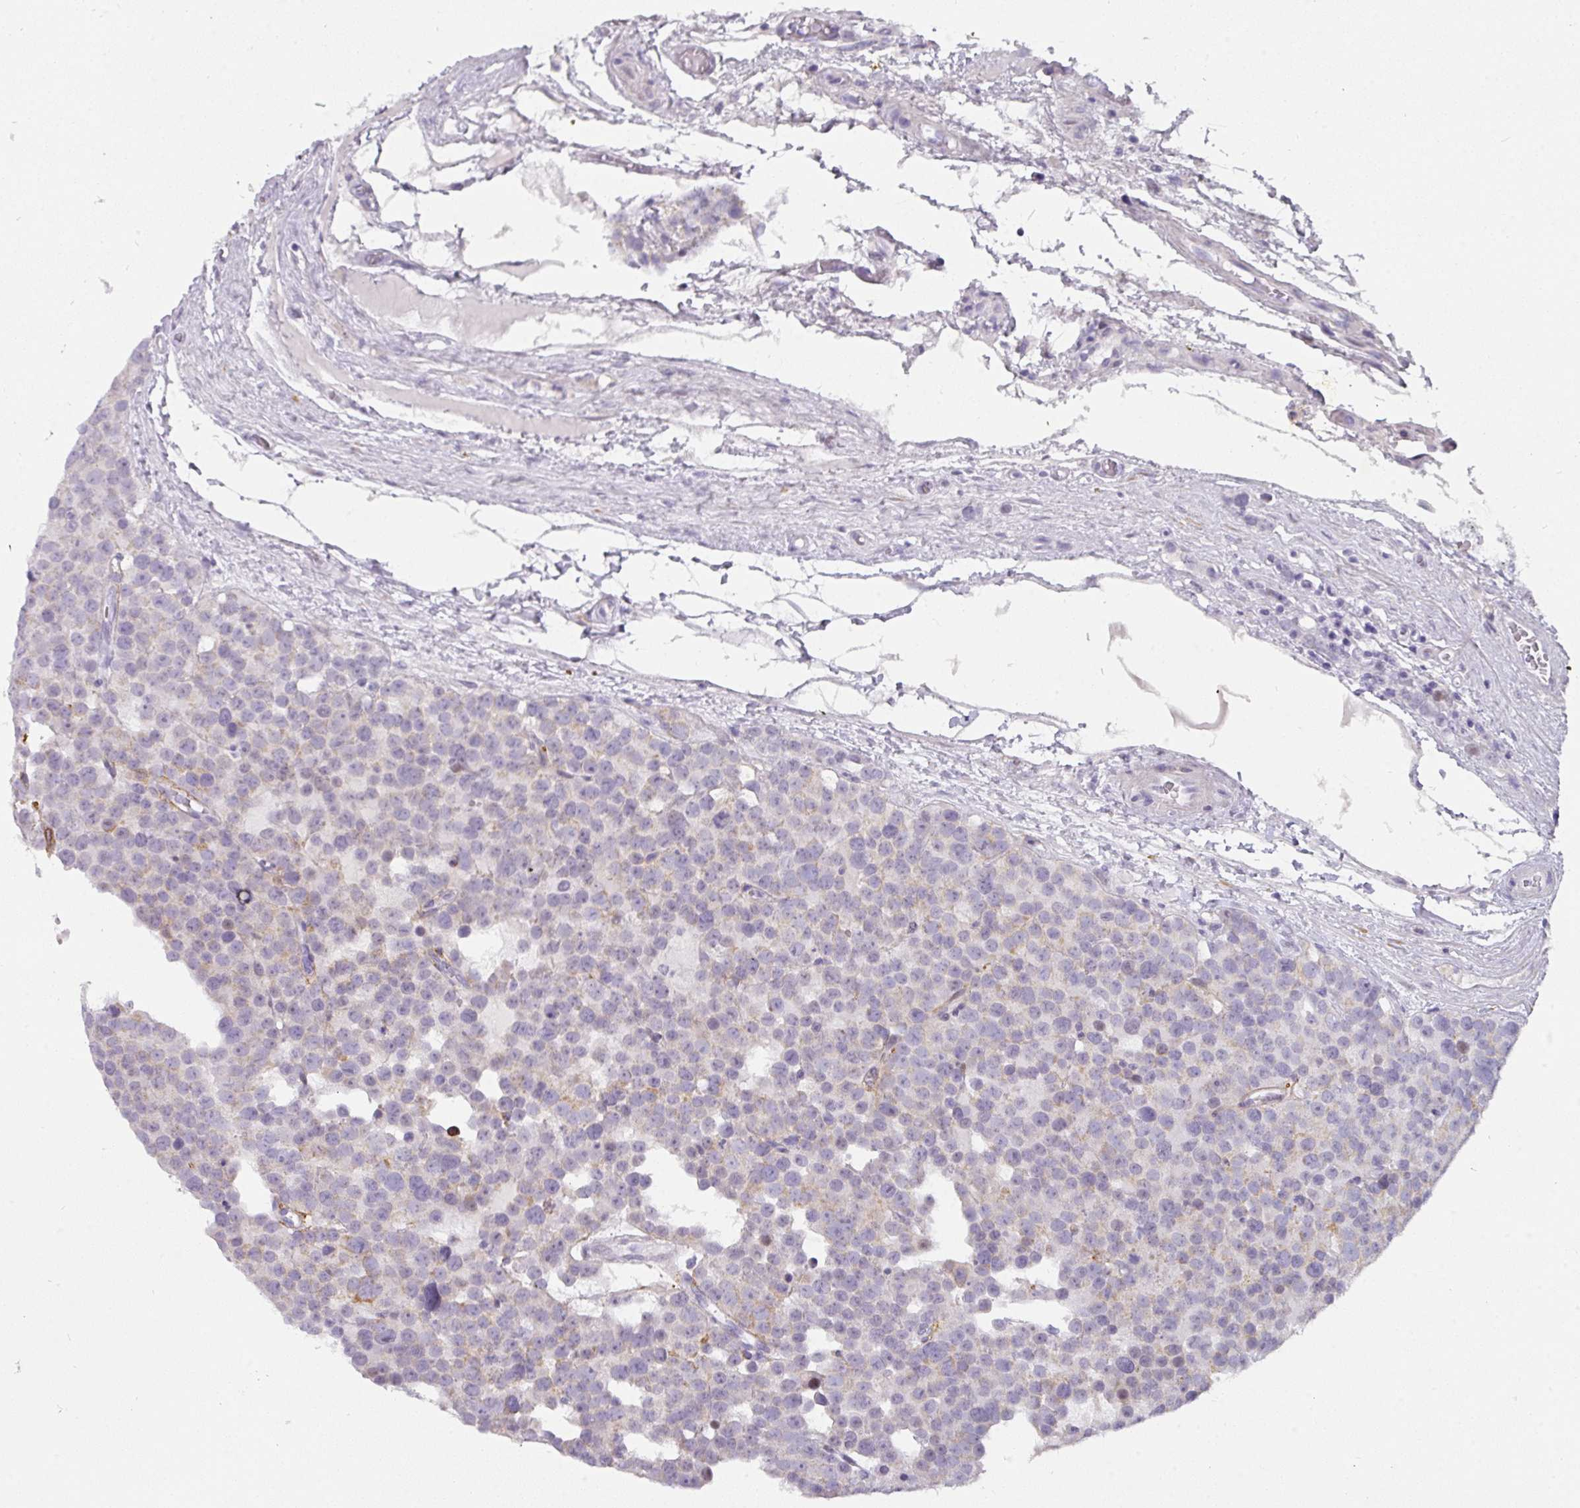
{"staining": {"intensity": "weak", "quantity": "<25%", "location": "cytoplasmic/membranous"}, "tissue": "testis cancer", "cell_type": "Tumor cells", "image_type": "cancer", "snomed": [{"axis": "morphology", "description": "Seminoma, NOS"}, {"axis": "topography", "description": "Testis"}], "caption": "Tumor cells show no significant expression in testis cancer.", "gene": "ANKRD29", "patient": {"sex": "male", "age": 71}}